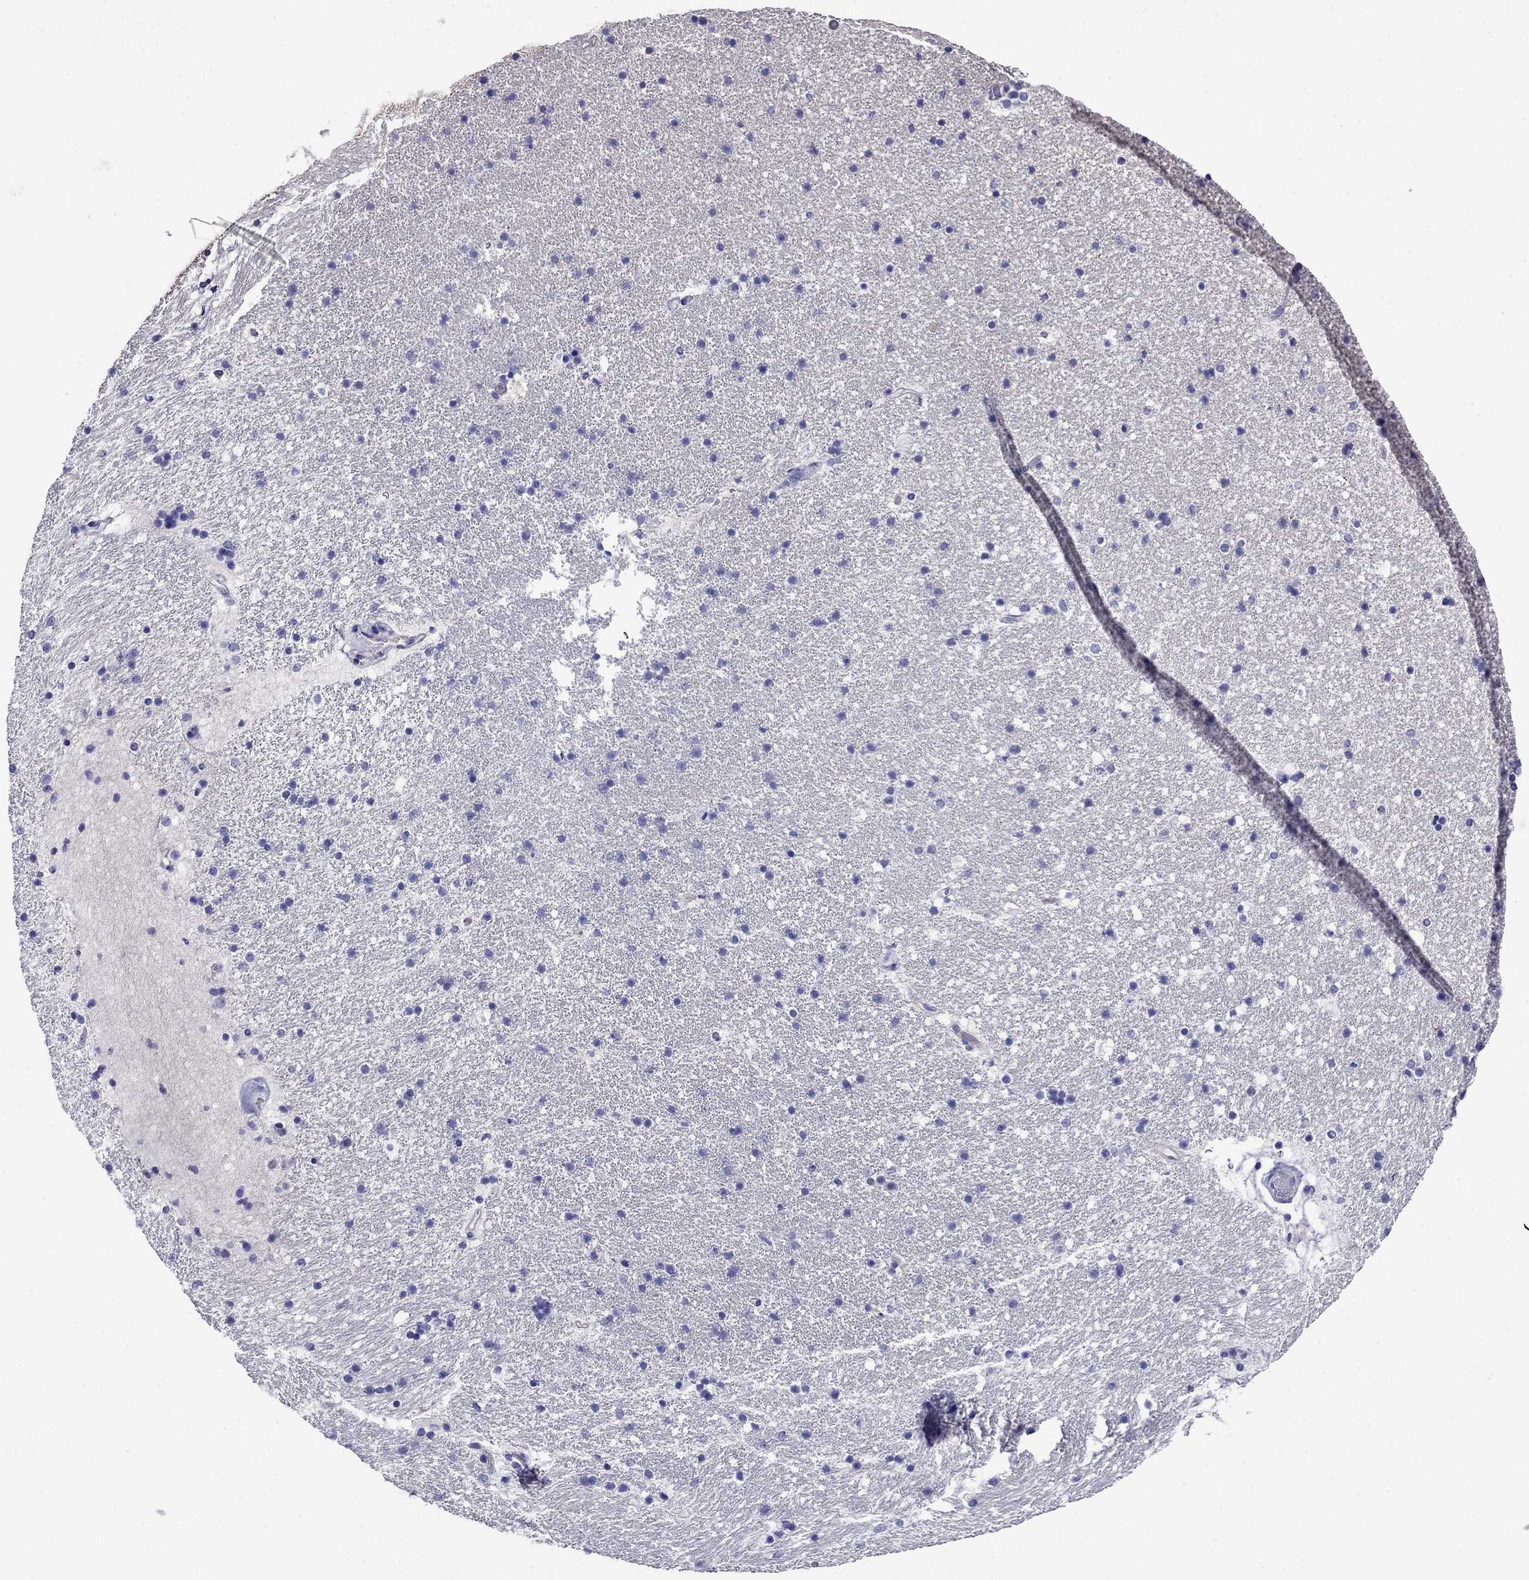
{"staining": {"intensity": "negative", "quantity": "none", "location": "none"}, "tissue": "hippocampus", "cell_type": "Glial cells", "image_type": "normal", "snomed": [{"axis": "morphology", "description": "Normal tissue, NOS"}, {"axis": "topography", "description": "Hippocampus"}], "caption": "An immunohistochemistry (IHC) image of unremarkable hippocampus is shown. There is no staining in glial cells of hippocampus. (Stains: DAB immunohistochemistry (IHC) with hematoxylin counter stain, Microscopy: brightfield microscopy at high magnification).", "gene": "SCG2", "patient": {"sex": "male", "age": 51}}